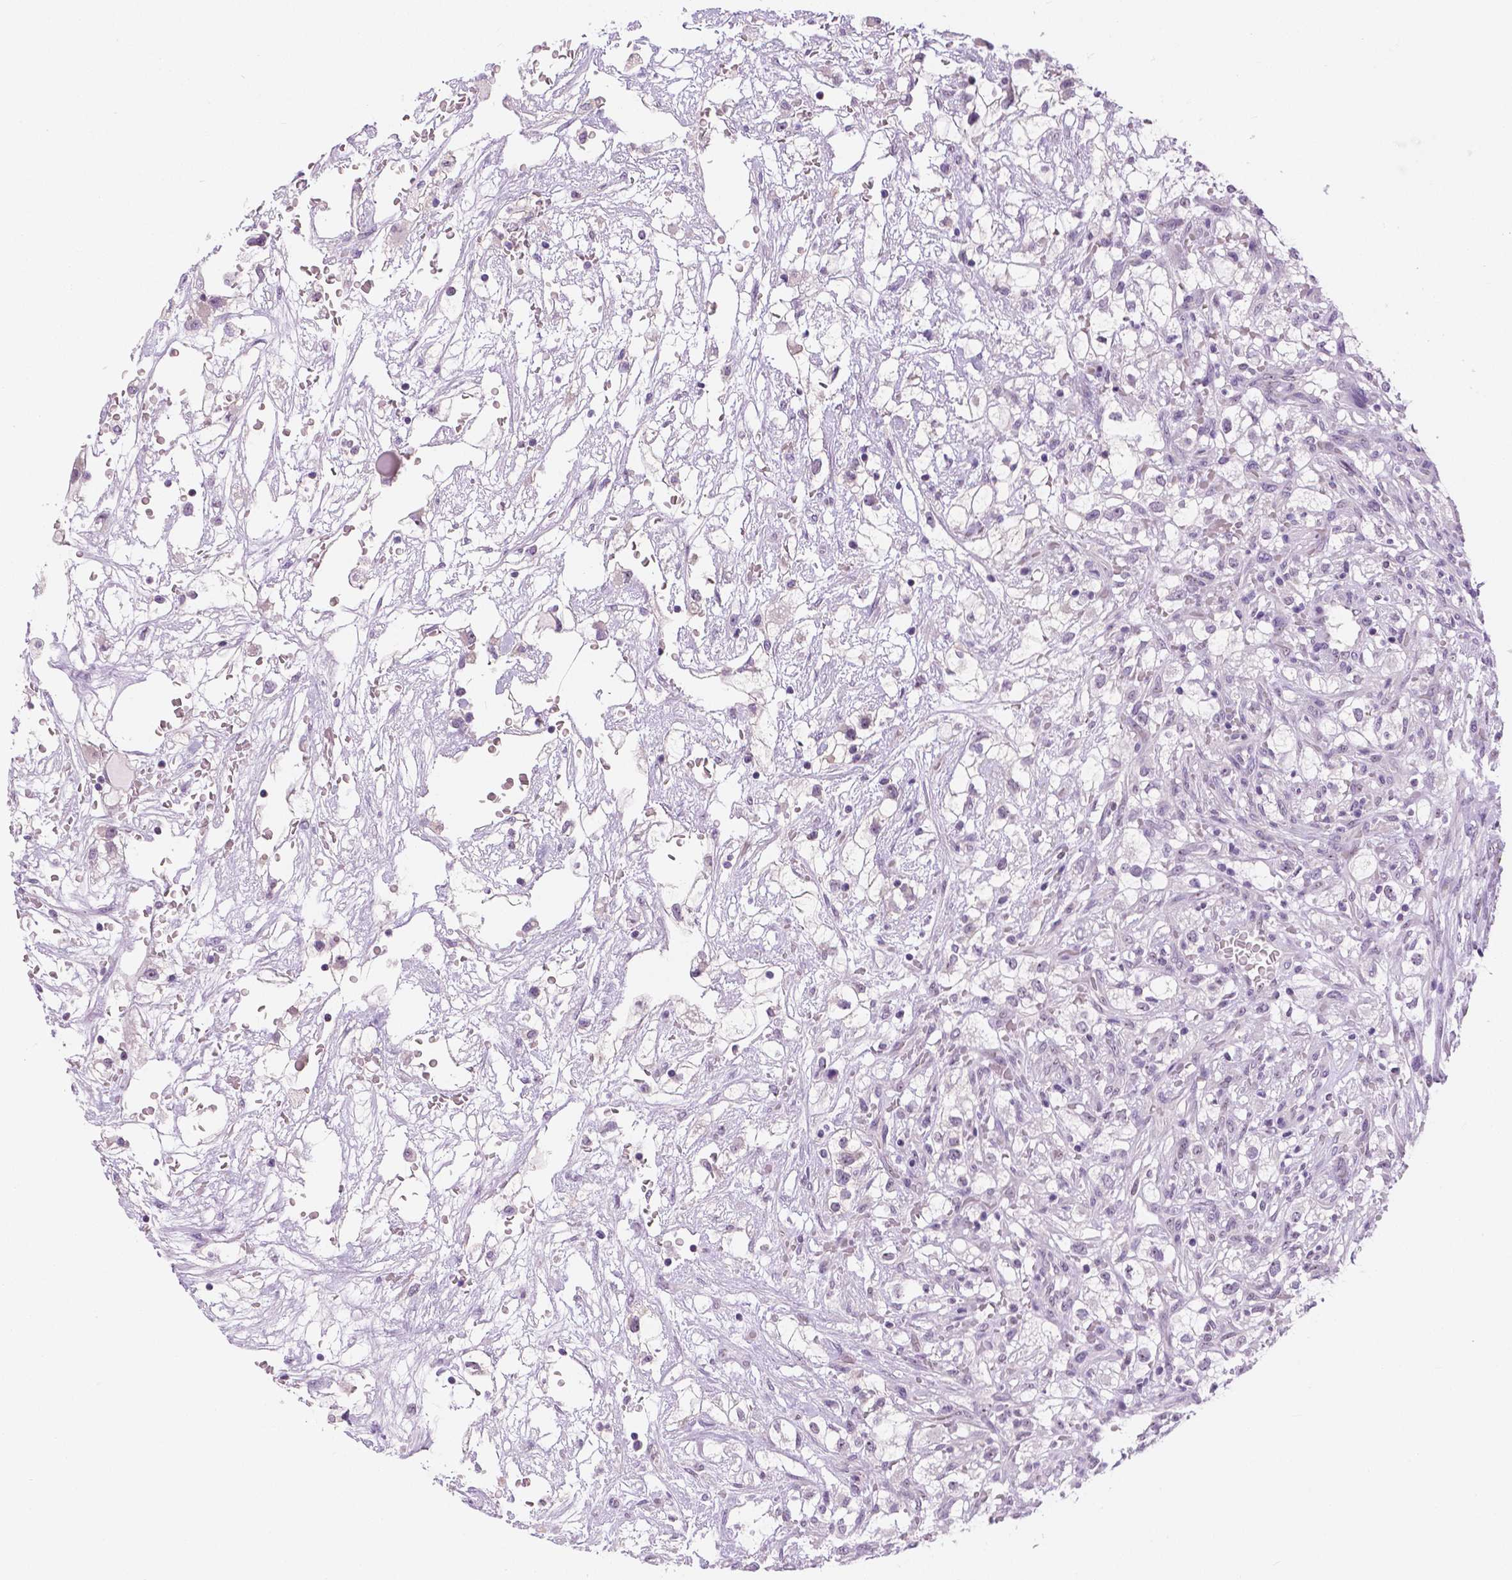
{"staining": {"intensity": "negative", "quantity": "none", "location": "none"}, "tissue": "renal cancer", "cell_type": "Tumor cells", "image_type": "cancer", "snomed": [{"axis": "morphology", "description": "Adenocarcinoma, NOS"}, {"axis": "topography", "description": "Kidney"}], "caption": "Immunohistochemical staining of human adenocarcinoma (renal) displays no significant staining in tumor cells.", "gene": "NHP2", "patient": {"sex": "male", "age": 59}}